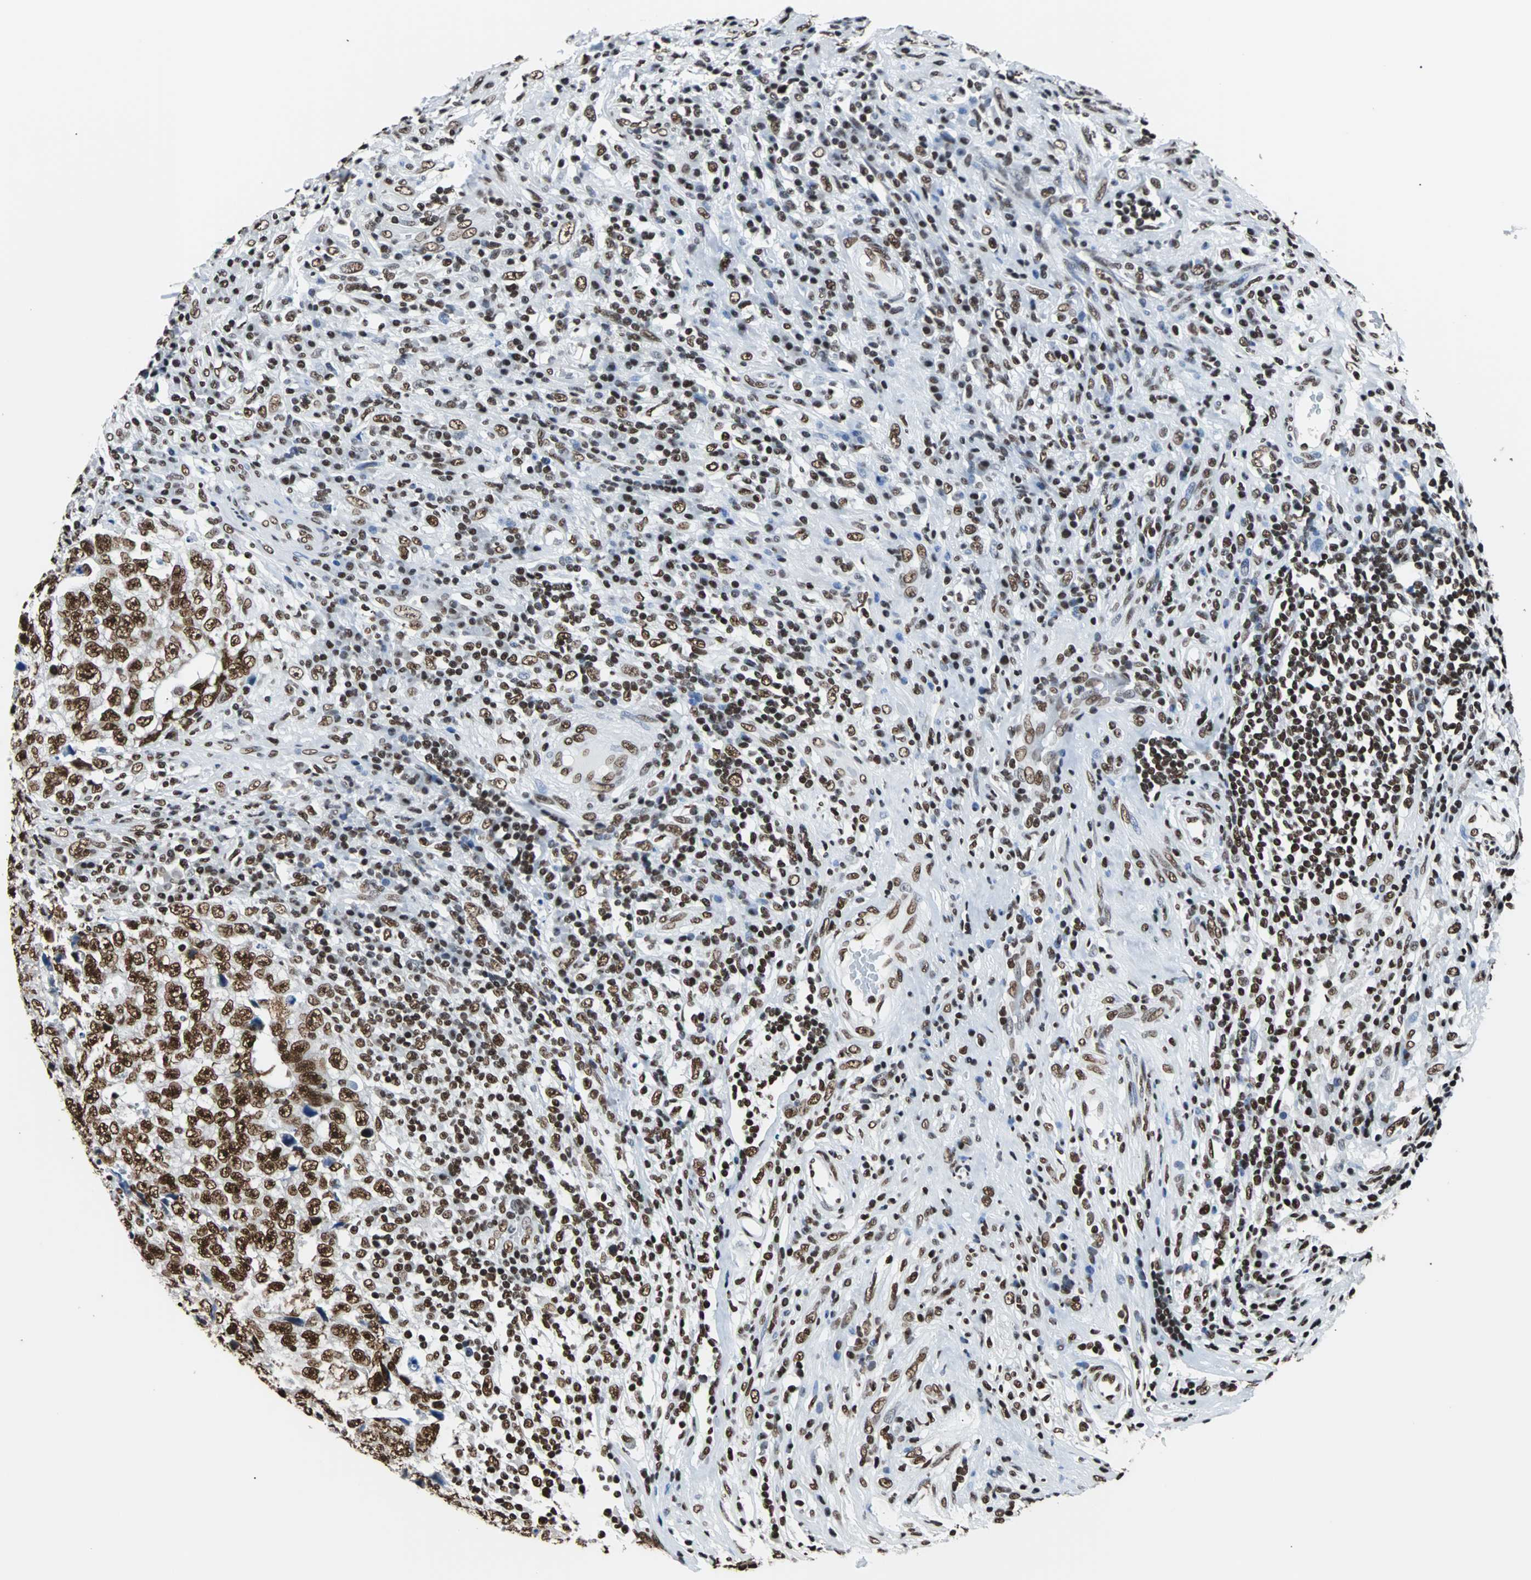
{"staining": {"intensity": "strong", "quantity": ">75%", "location": "cytoplasmic/membranous,nuclear"}, "tissue": "testis cancer", "cell_type": "Tumor cells", "image_type": "cancer", "snomed": [{"axis": "morphology", "description": "Necrosis, NOS"}, {"axis": "morphology", "description": "Carcinoma, Embryonal, NOS"}, {"axis": "topography", "description": "Testis"}], "caption": "Human testis cancer stained with a brown dye exhibits strong cytoplasmic/membranous and nuclear positive expression in approximately >75% of tumor cells.", "gene": "FUBP1", "patient": {"sex": "male", "age": 19}}